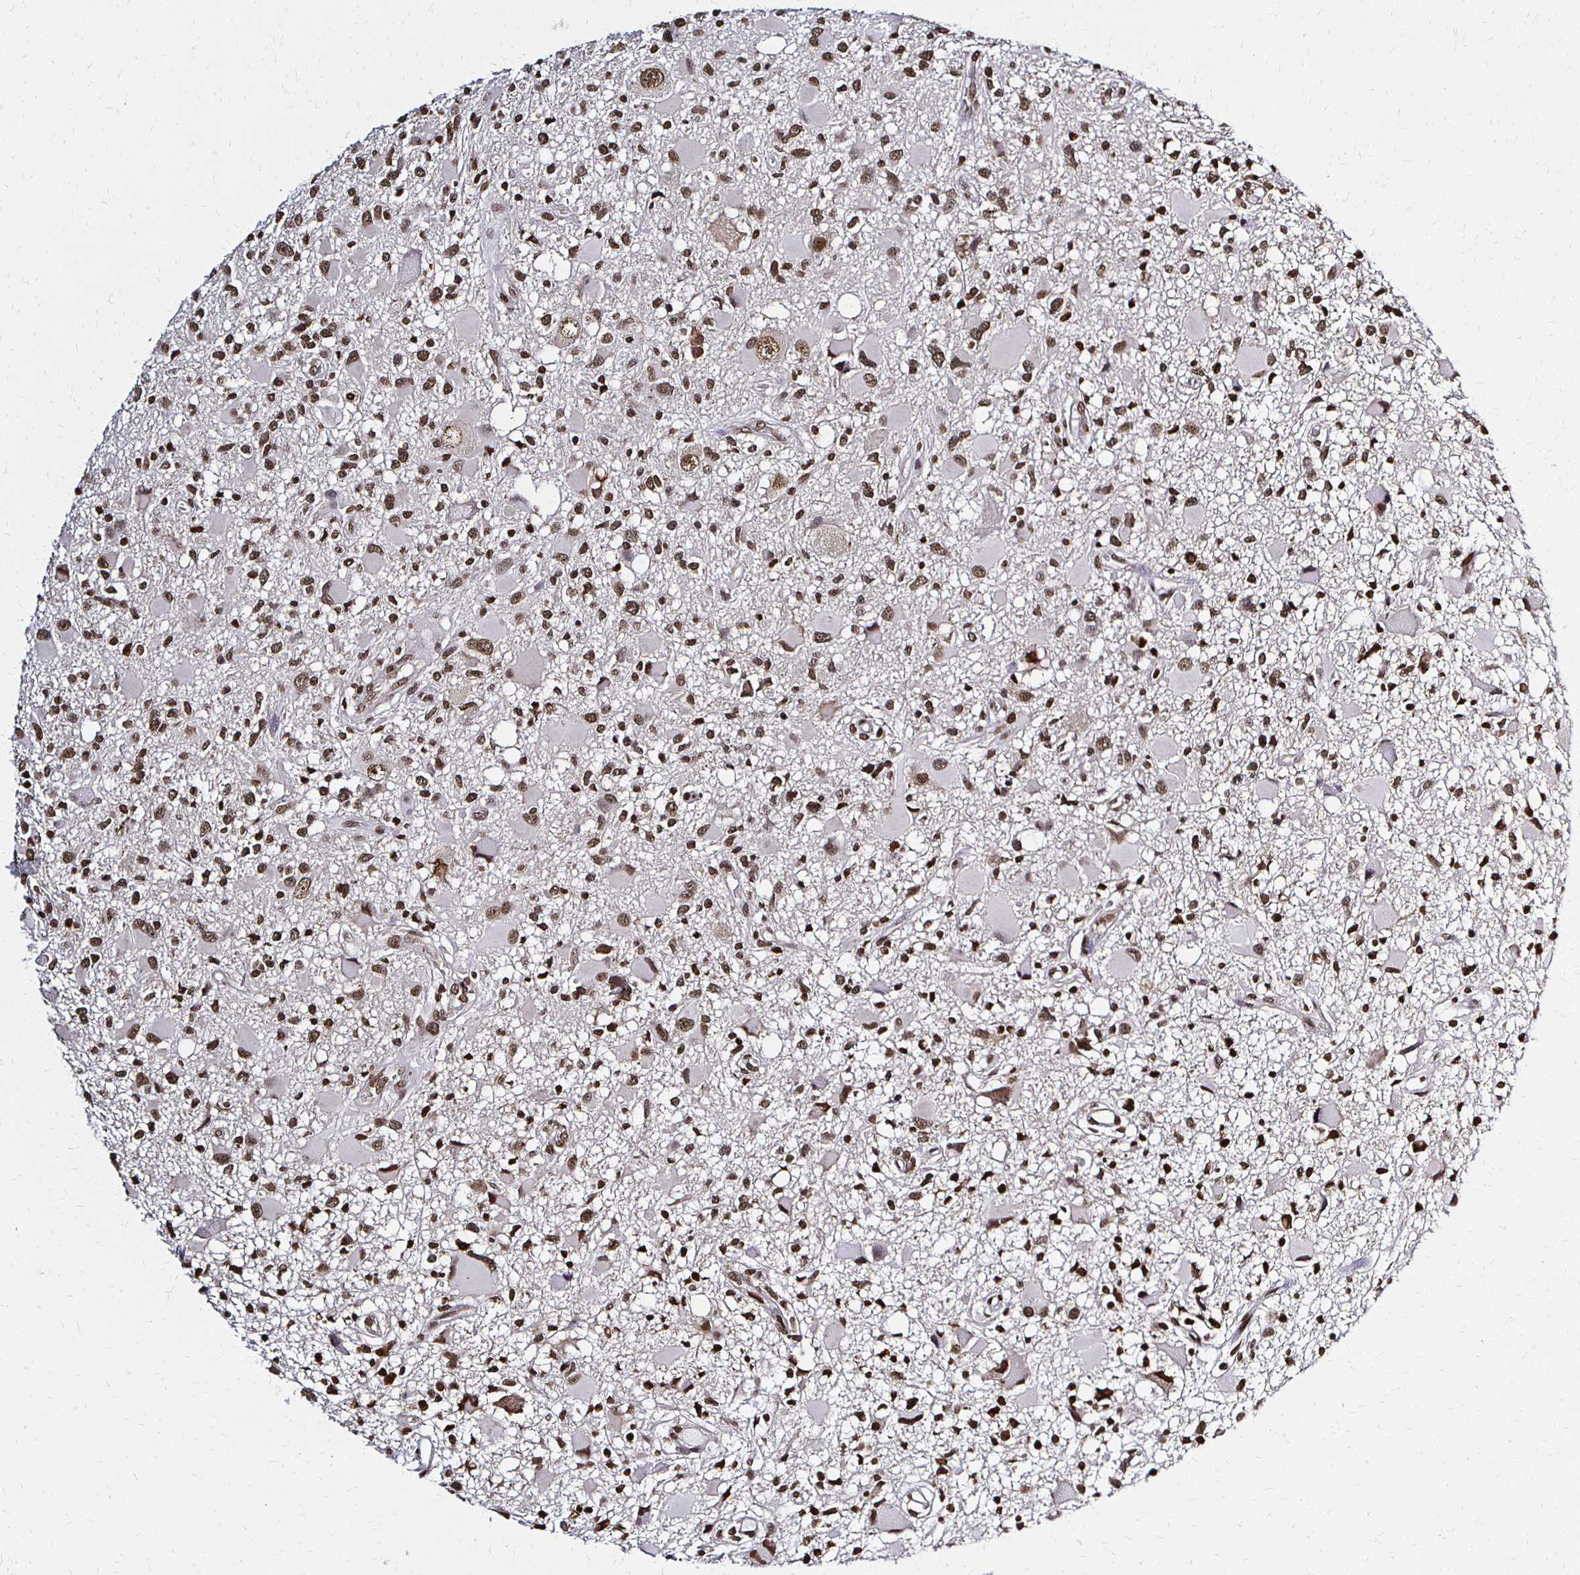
{"staining": {"intensity": "moderate", "quantity": ">75%", "location": "nuclear"}, "tissue": "glioma", "cell_type": "Tumor cells", "image_type": "cancer", "snomed": [{"axis": "morphology", "description": "Glioma, malignant, High grade"}, {"axis": "topography", "description": "Brain"}], "caption": "A brown stain highlights moderate nuclear staining of a protein in human high-grade glioma (malignant) tumor cells. (Stains: DAB in brown, nuclei in blue, Microscopy: brightfield microscopy at high magnification).", "gene": "HOXA9", "patient": {"sex": "male", "age": 54}}